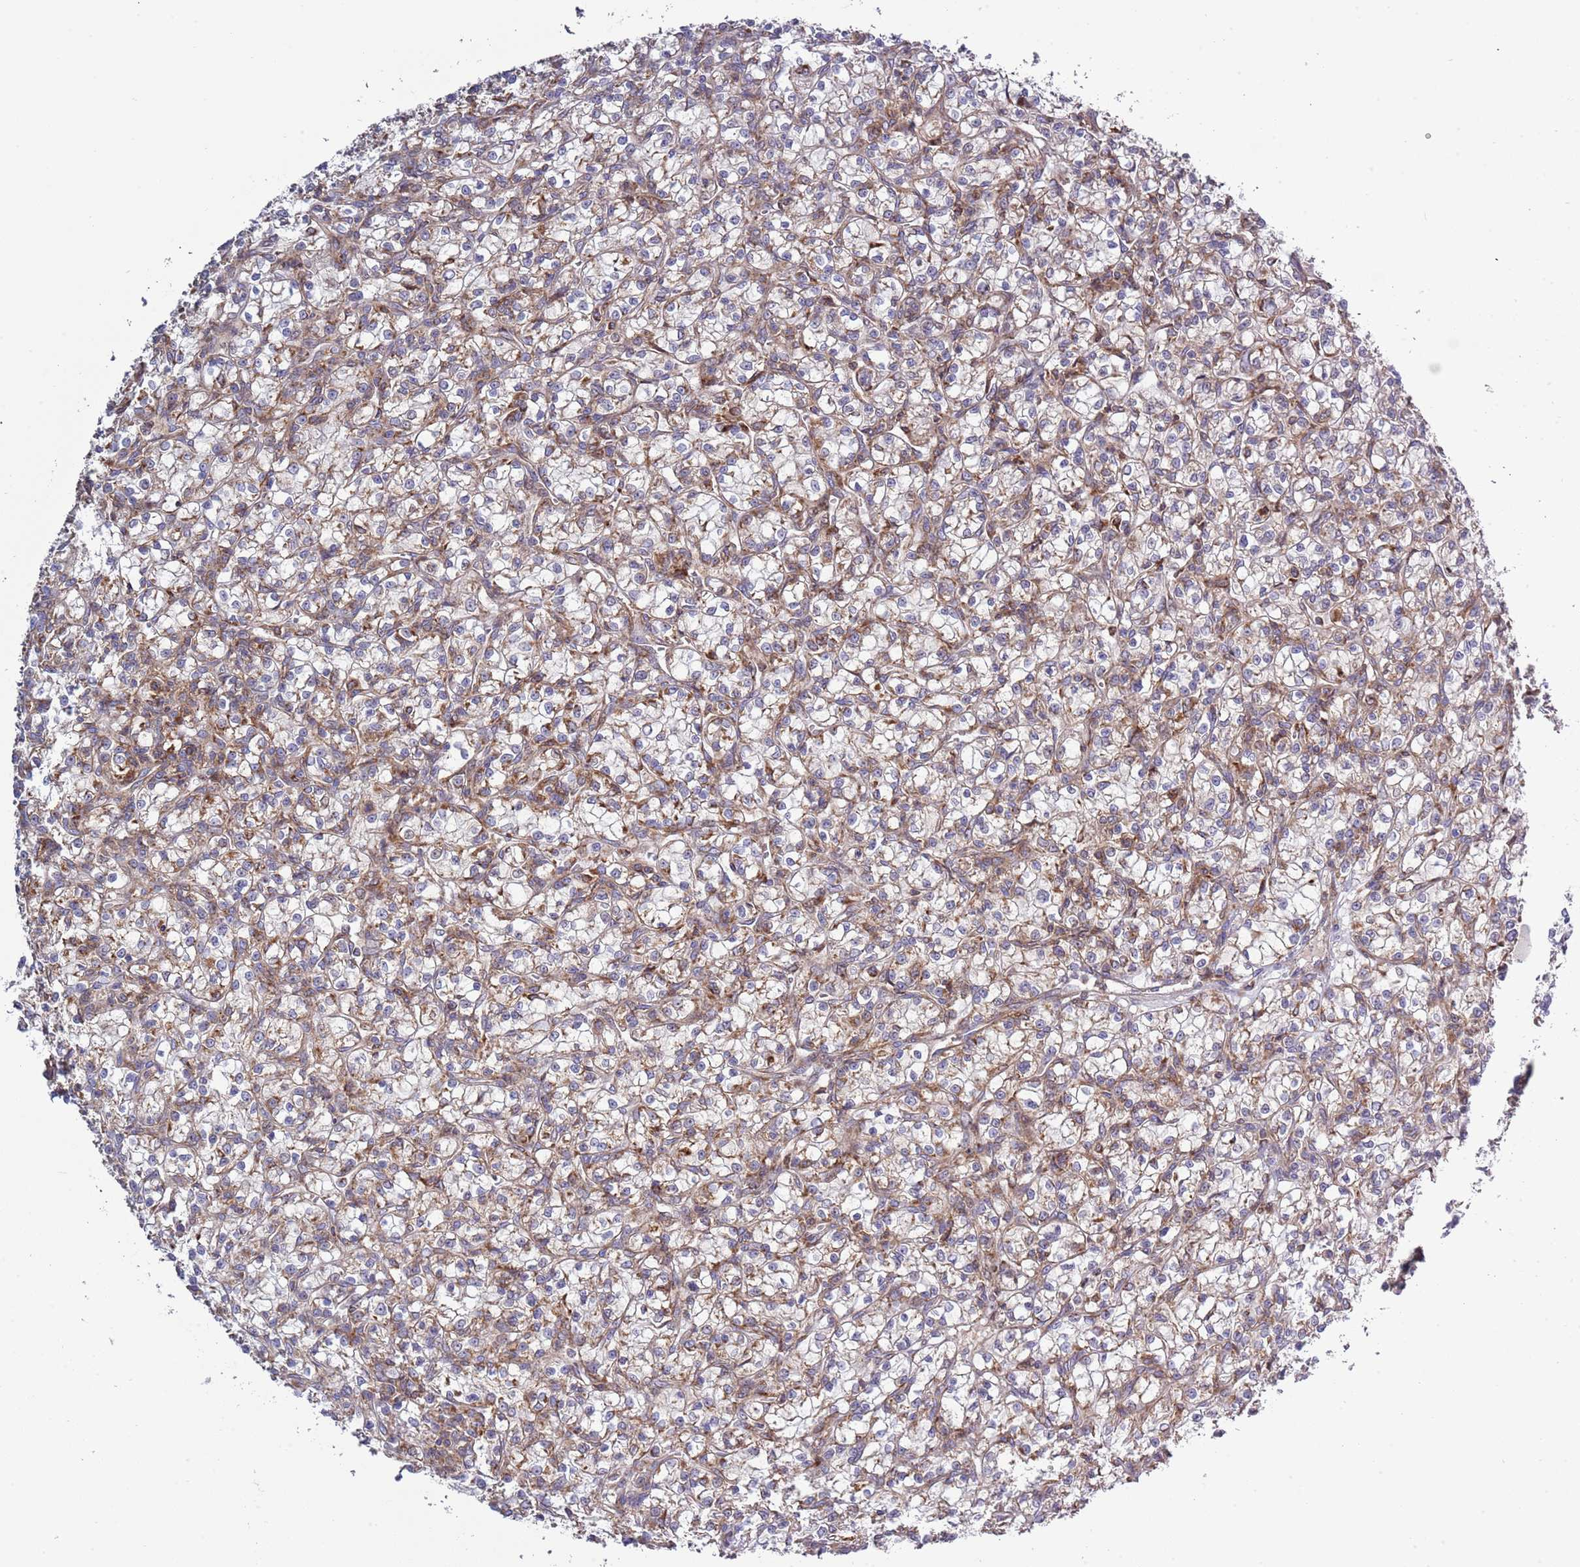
{"staining": {"intensity": "weak", "quantity": "<25%", "location": "cytoplasmic/membranous"}, "tissue": "renal cancer", "cell_type": "Tumor cells", "image_type": "cancer", "snomed": [{"axis": "morphology", "description": "Adenocarcinoma, NOS"}, {"axis": "topography", "description": "Kidney"}], "caption": "Adenocarcinoma (renal) was stained to show a protein in brown. There is no significant staining in tumor cells. (DAB (3,3'-diaminobenzidine) IHC with hematoxylin counter stain).", "gene": "IRS4", "patient": {"sex": "female", "age": 59}}